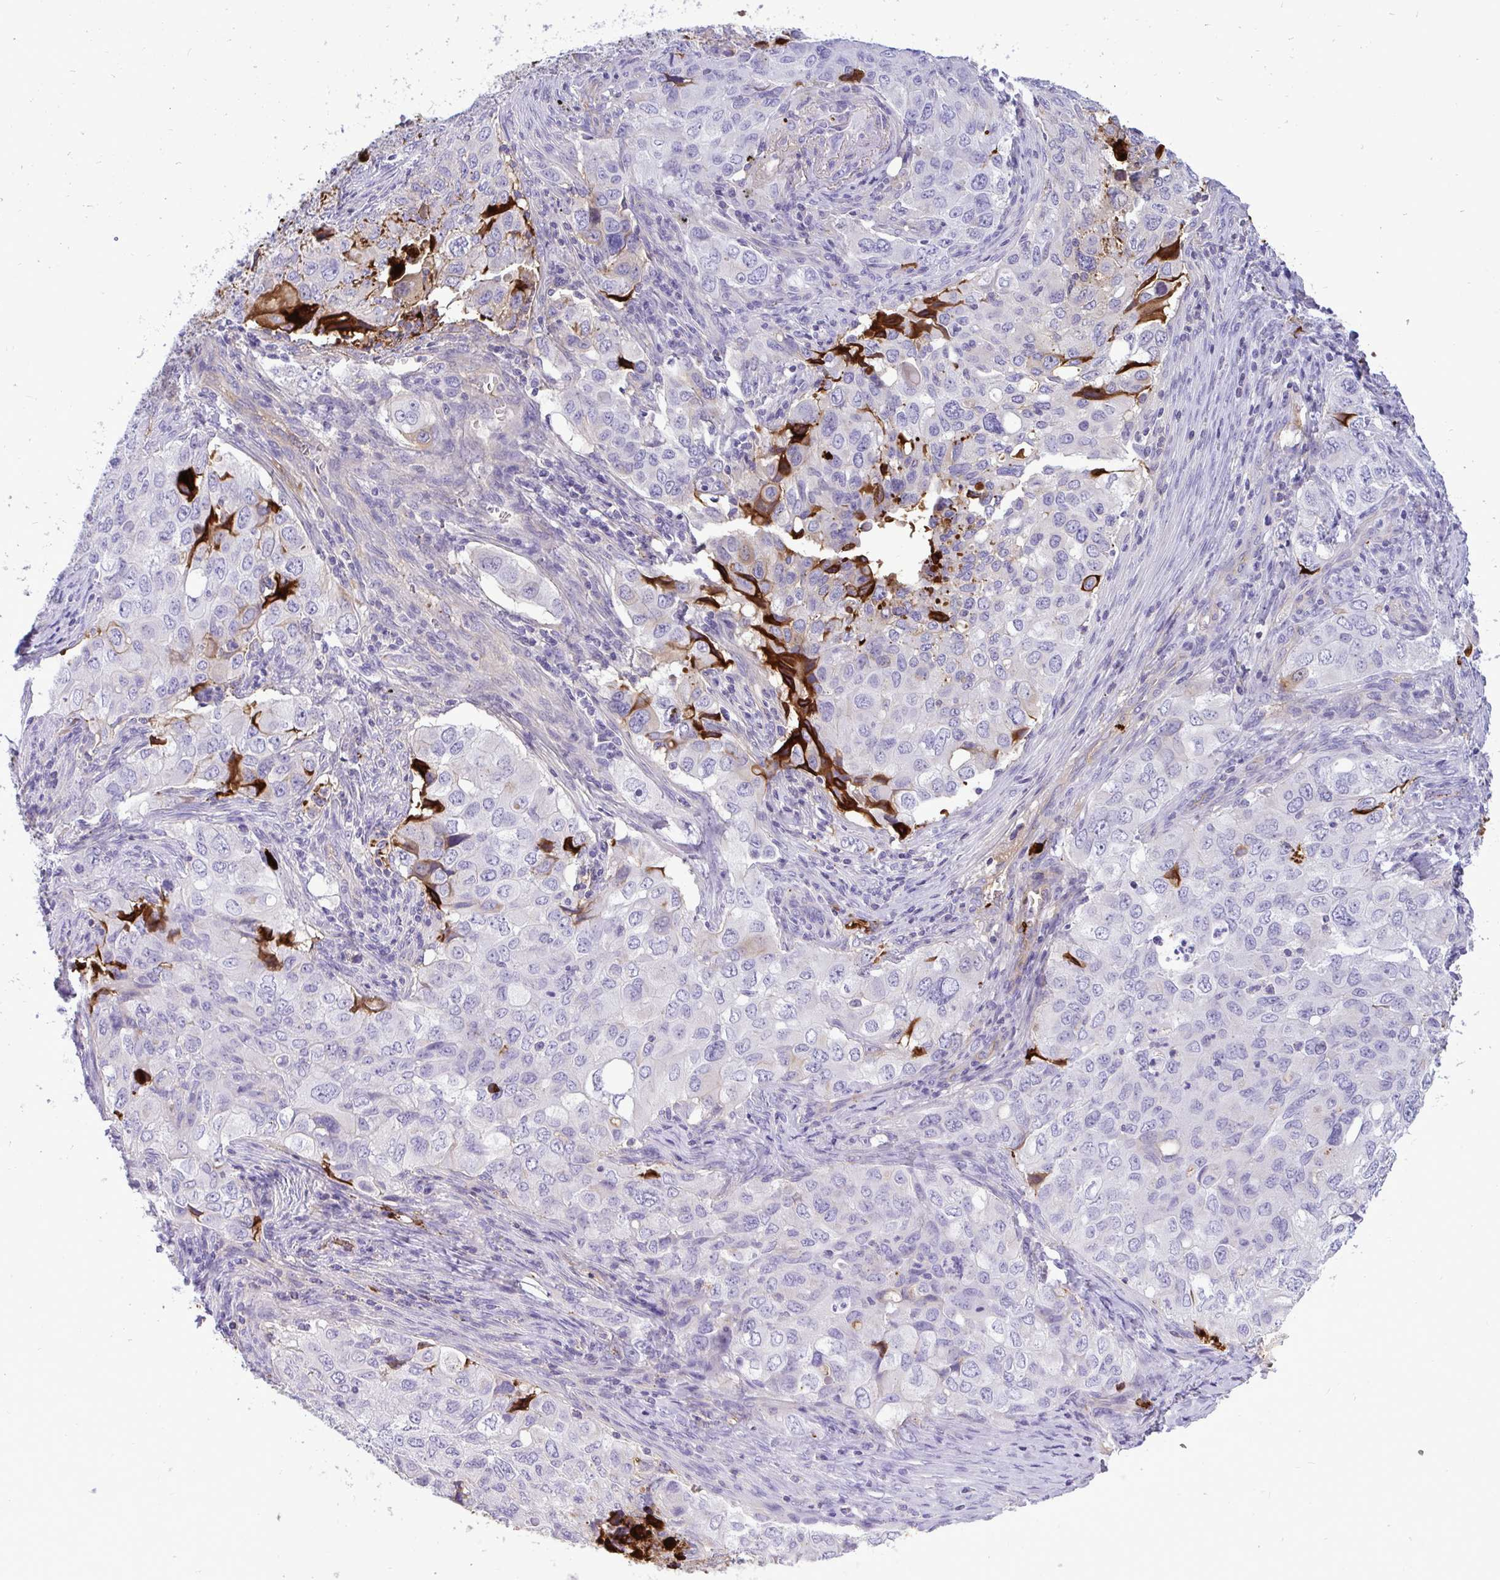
{"staining": {"intensity": "negative", "quantity": "none", "location": "none"}, "tissue": "lung cancer", "cell_type": "Tumor cells", "image_type": "cancer", "snomed": [{"axis": "morphology", "description": "Adenocarcinoma, NOS"}, {"axis": "morphology", "description": "Adenocarcinoma, metastatic, NOS"}, {"axis": "topography", "description": "Lymph node"}, {"axis": "topography", "description": "Lung"}], "caption": "Immunohistochemistry histopathology image of lung adenocarcinoma stained for a protein (brown), which demonstrates no positivity in tumor cells.", "gene": "F2", "patient": {"sex": "female", "age": 42}}